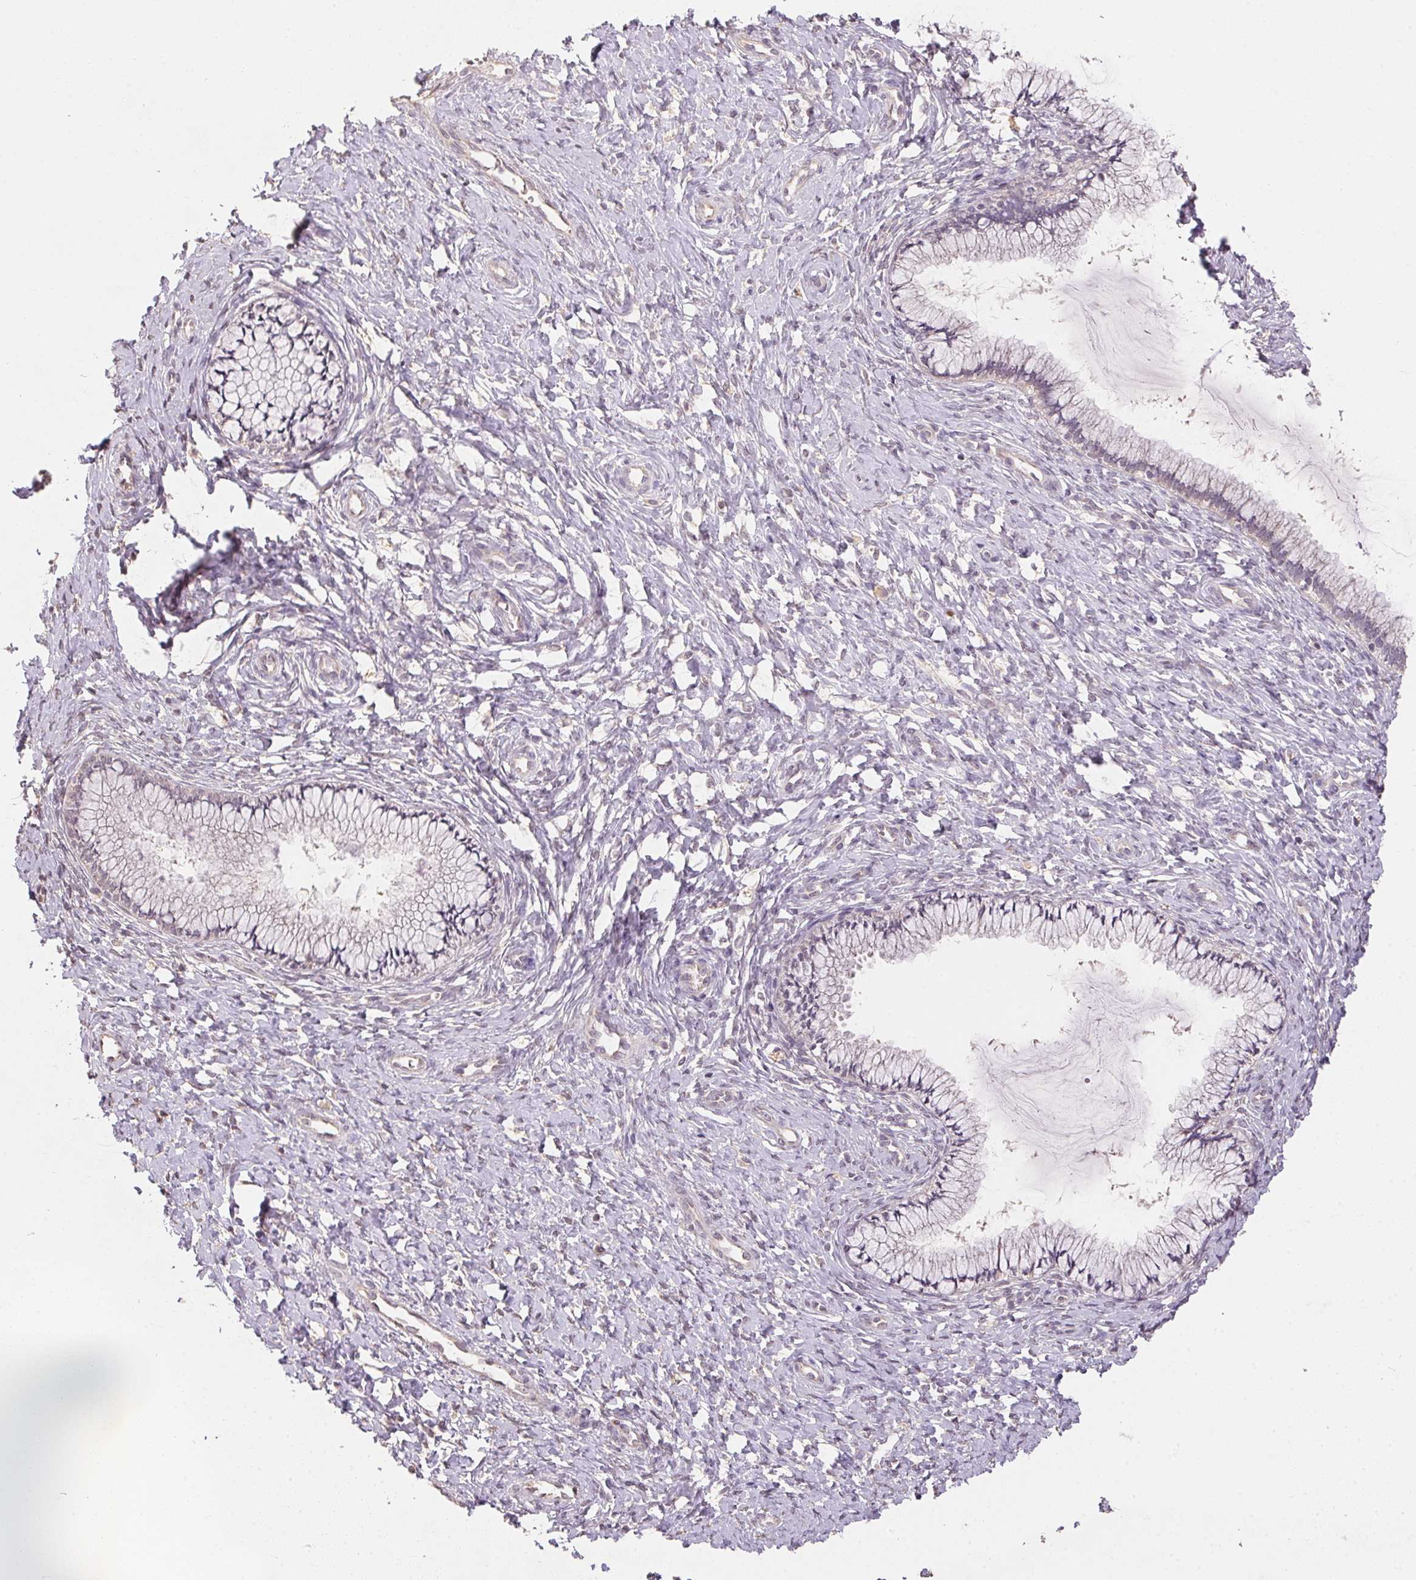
{"staining": {"intensity": "negative", "quantity": "none", "location": "none"}, "tissue": "cervix", "cell_type": "Glandular cells", "image_type": "normal", "snomed": [{"axis": "morphology", "description": "Normal tissue, NOS"}, {"axis": "topography", "description": "Cervix"}], "caption": "Immunohistochemistry (IHC) histopathology image of normal cervix: cervix stained with DAB (3,3'-diaminobenzidine) displays no significant protein expression in glandular cells.", "gene": "ALDH8A1", "patient": {"sex": "female", "age": 37}}